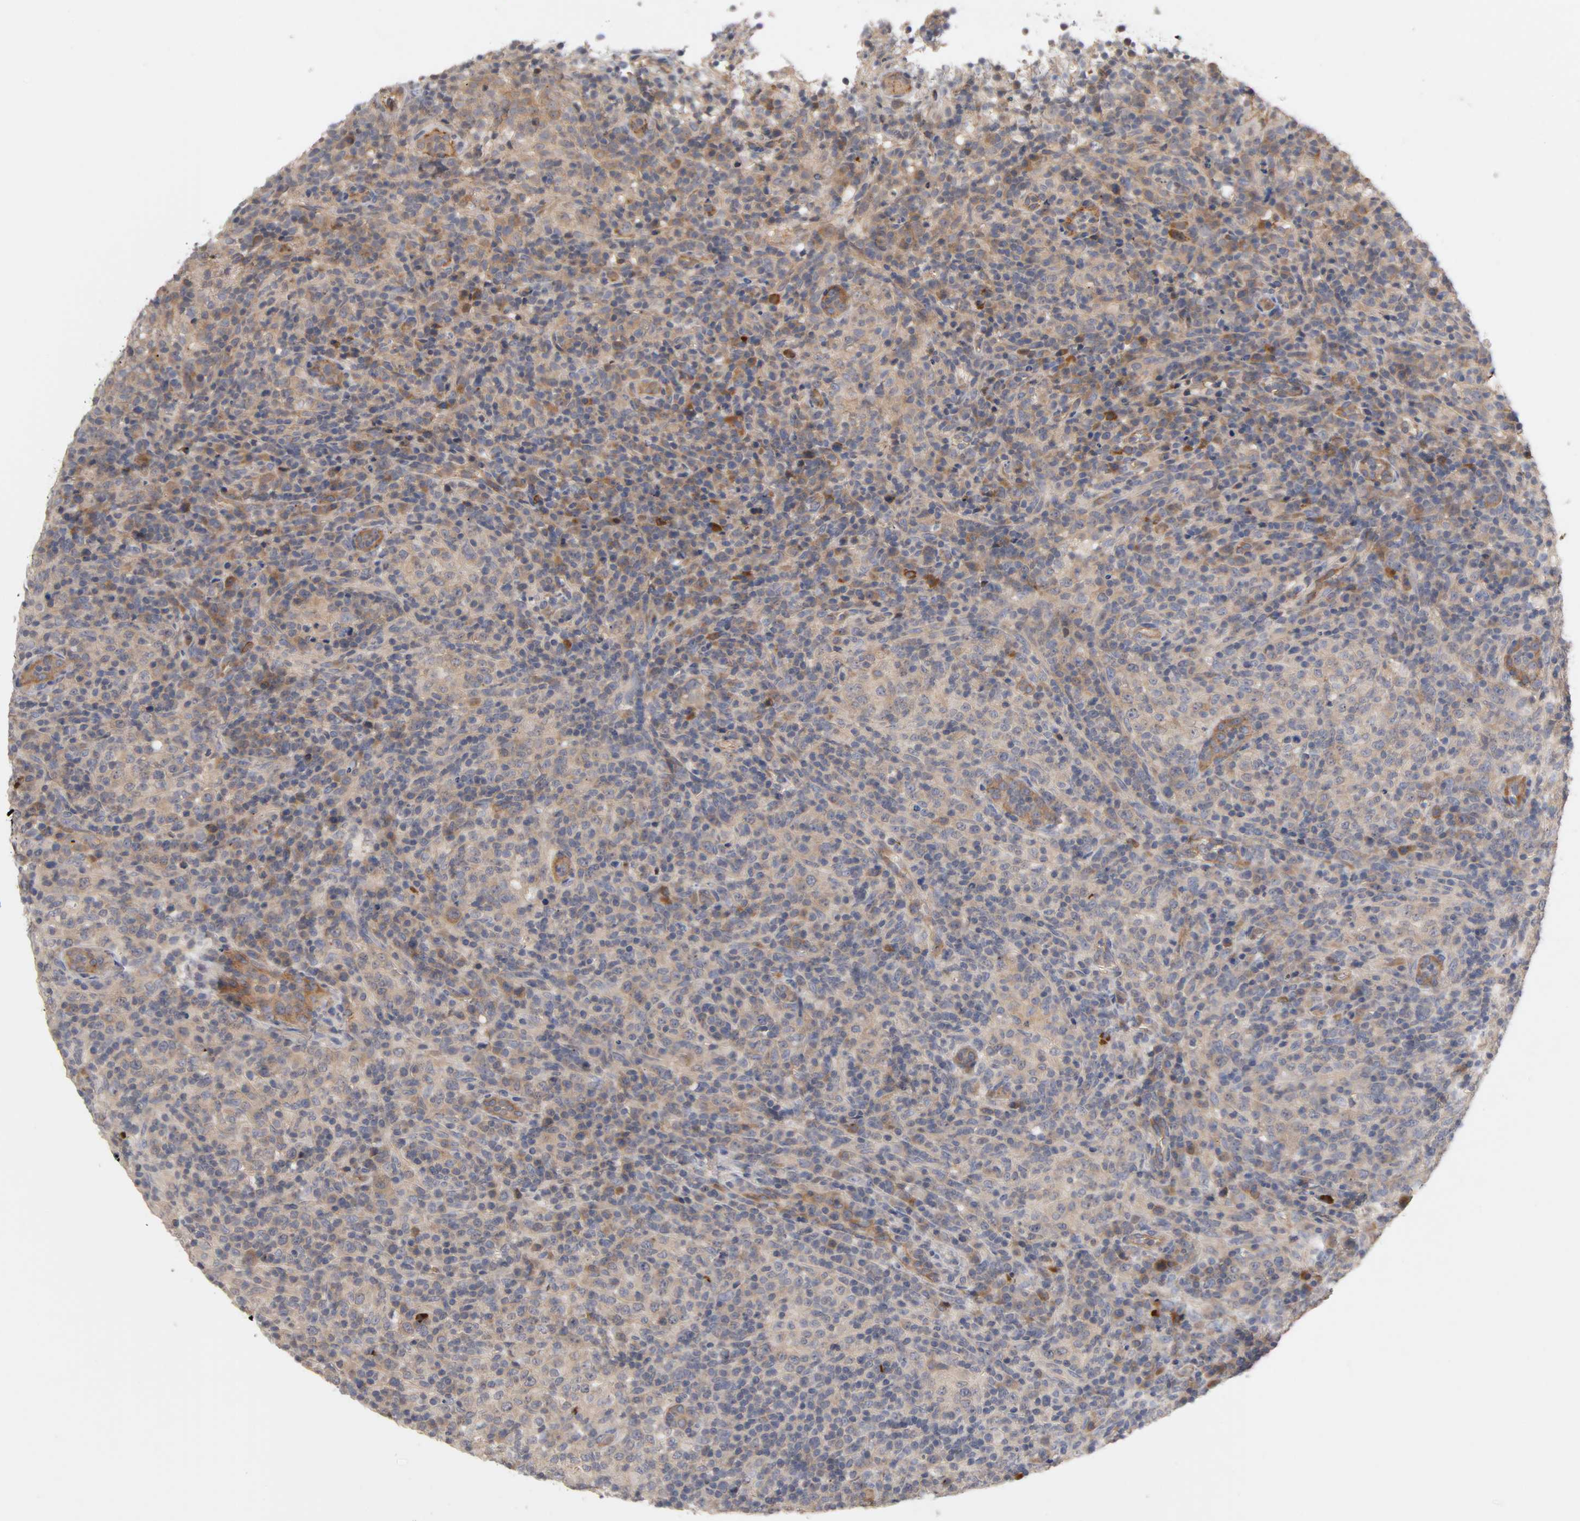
{"staining": {"intensity": "moderate", "quantity": ">75%", "location": "cytoplasmic/membranous"}, "tissue": "lymphoma", "cell_type": "Tumor cells", "image_type": "cancer", "snomed": [{"axis": "morphology", "description": "Malignant lymphoma, non-Hodgkin's type, High grade"}, {"axis": "topography", "description": "Lymph node"}], "caption": "There is medium levels of moderate cytoplasmic/membranous staining in tumor cells of lymphoma, as demonstrated by immunohistochemical staining (brown color).", "gene": "PDZD11", "patient": {"sex": "female", "age": 76}}